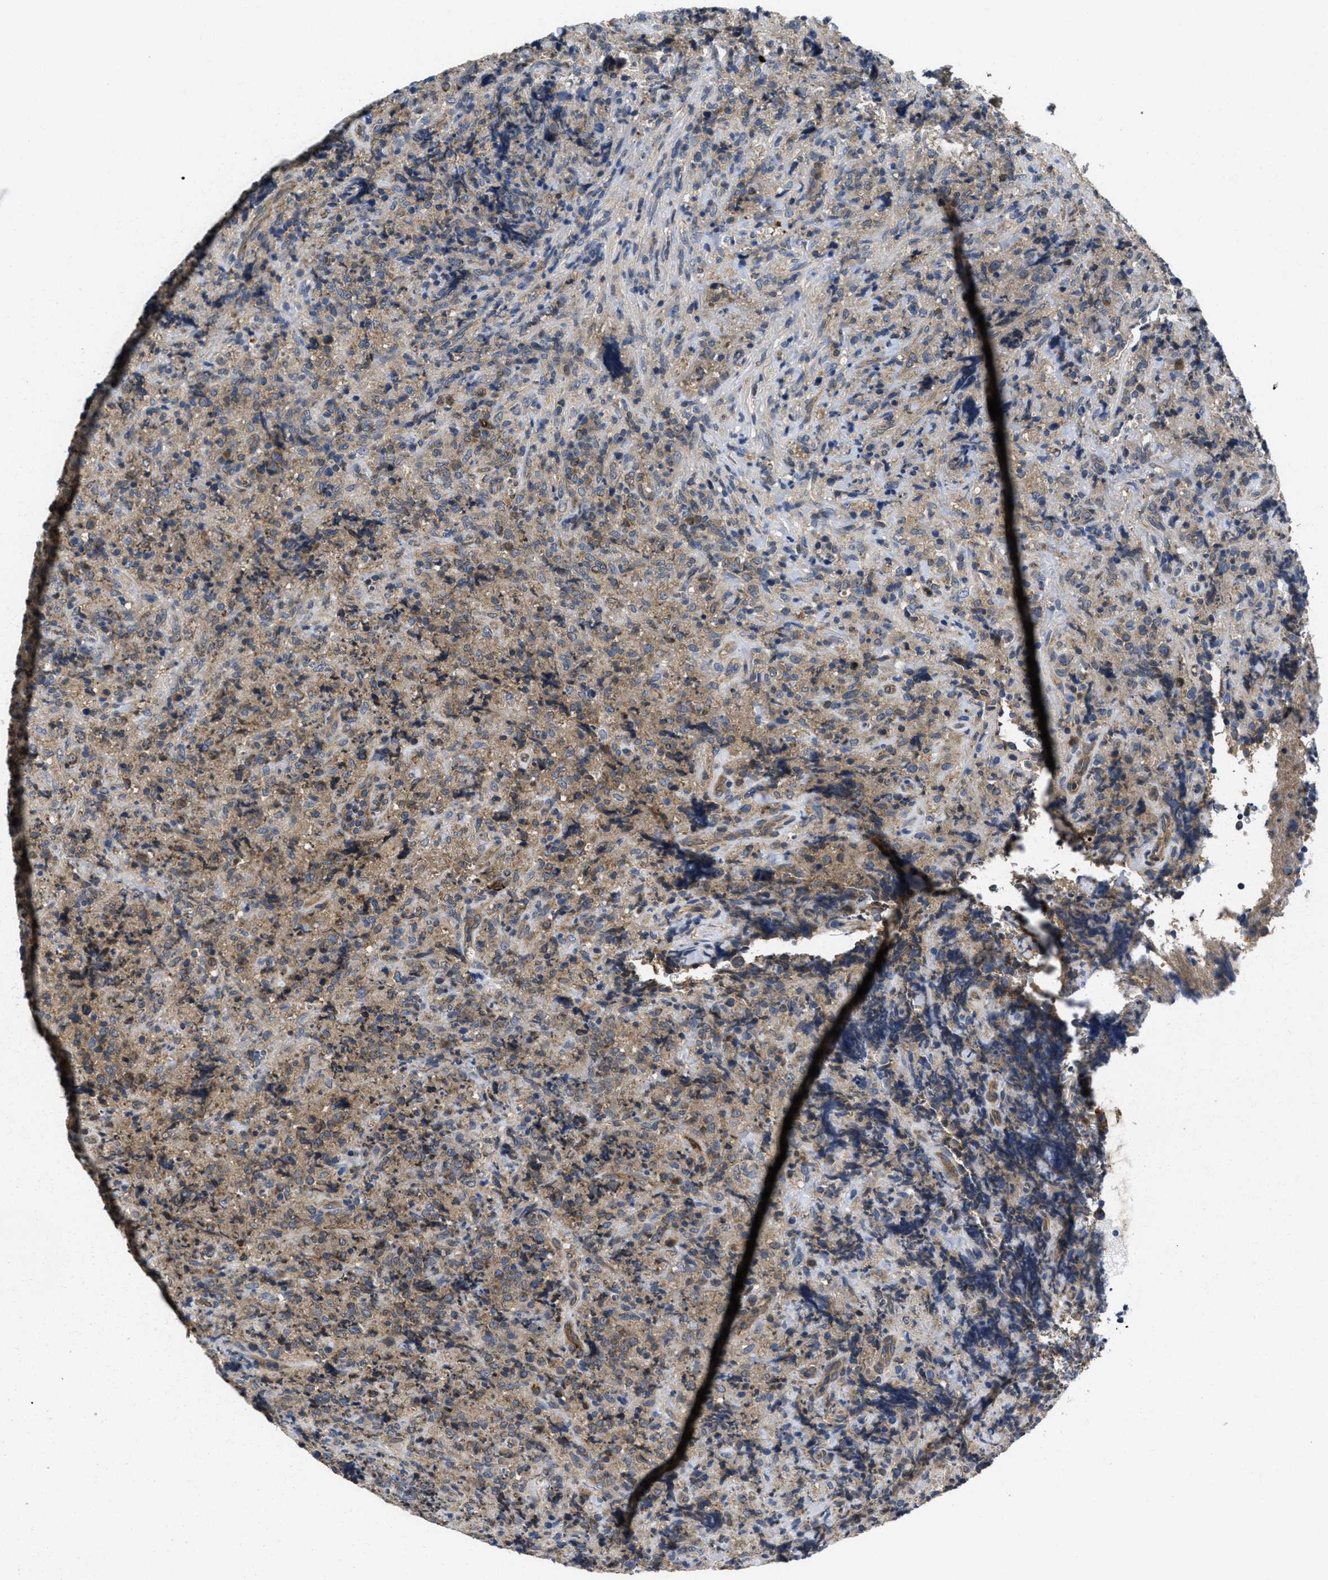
{"staining": {"intensity": "weak", "quantity": "25%-75%", "location": "cytoplasmic/membranous"}, "tissue": "lymphoma", "cell_type": "Tumor cells", "image_type": "cancer", "snomed": [{"axis": "morphology", "description": "Malignant lymphoma, non-Hodgkin's type, High grade"}, {"axis": "topography", "description": "Tonsil"}], "caption": "Immunohistochemical staining of human lymphoma exhibits low levels of weak cytoplasmic/membranous staining in approximately 25%-75% of tumor cells.", "gene": "GALK1", "patient": {"sex": "female", "age": 36}}